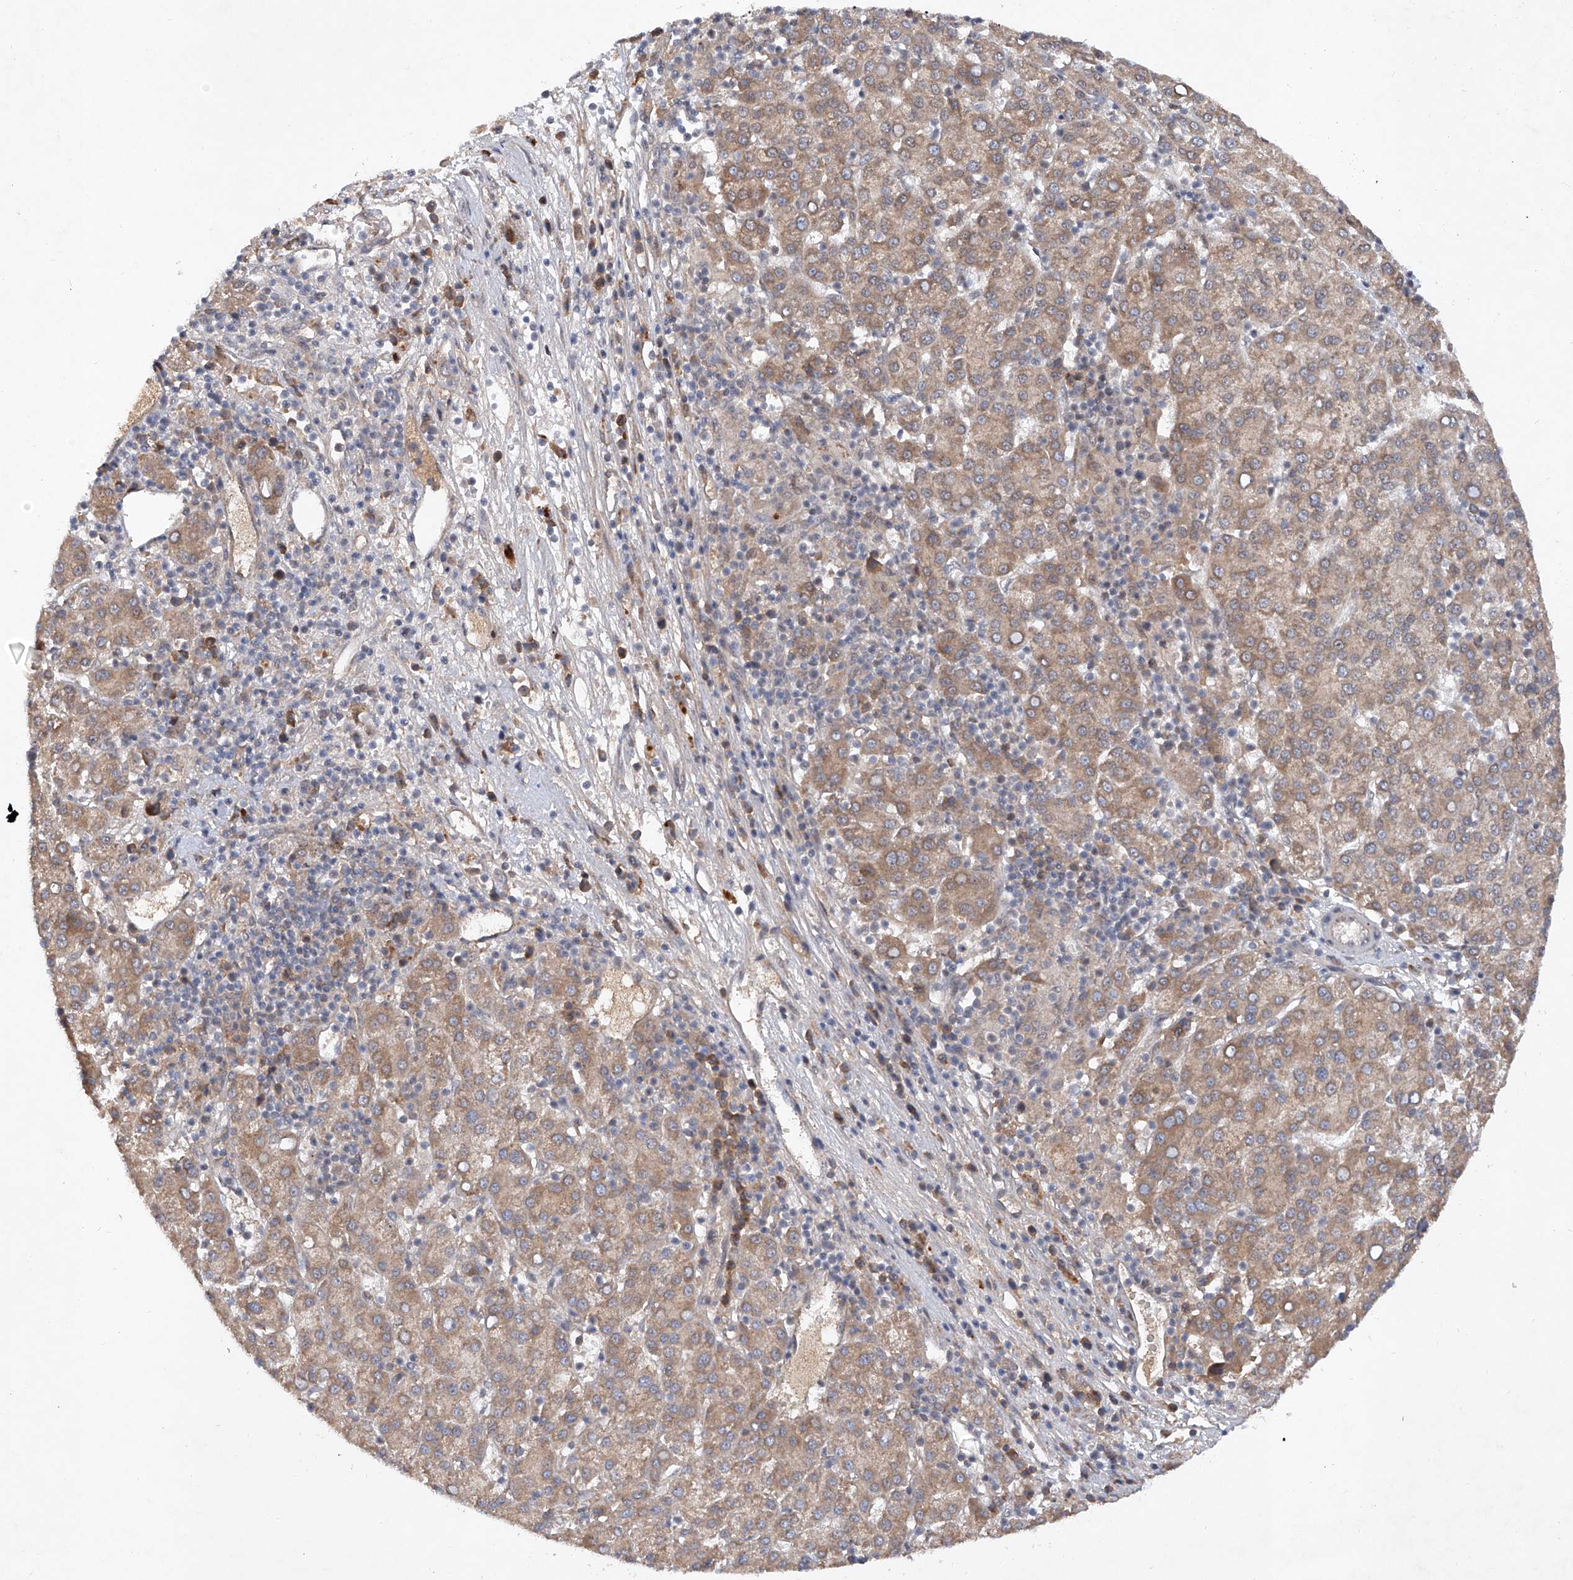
{"staining": {"intensity": "moderate", "quantity": ">75%", "location": "cytoplasmic/membranous"}, "tissue": "liver cancer", "cell_type": "Tumor cells", "image_type": "cancer", "snomed": [{"axis": "morphology", "description": "Carcinoma, Hepatocellular, NOS"}, {"axis": "topography", "description": "Liver"}], "caption": "An immunohistochemistry image of tumor tissue is shown. Protein staining in brown shows moderate cytoplasmic/membranous positivity in liver cancer within tumor cells.", "gene": "FAM135A", "patient": {"sex": "female", "age": 58}}